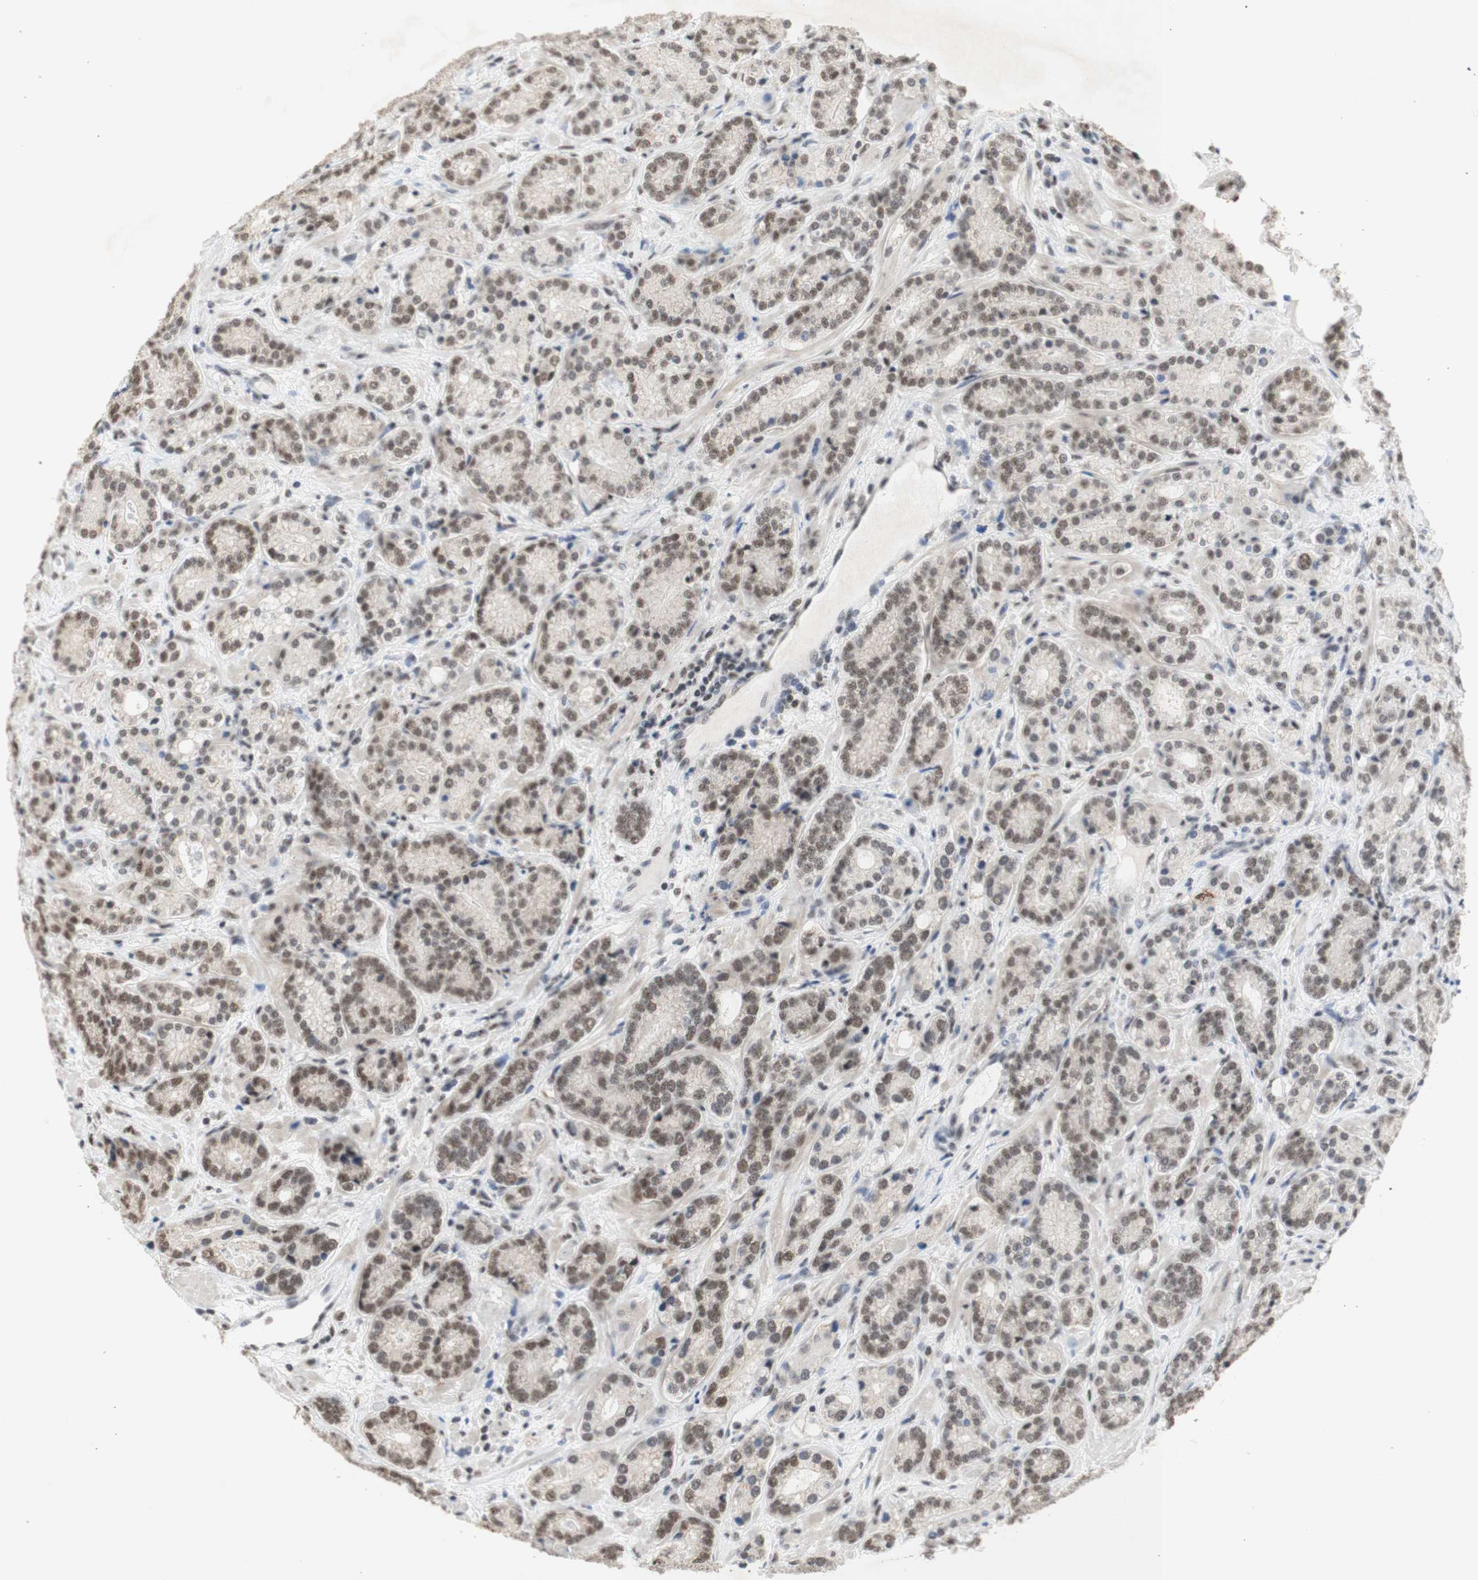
{"staining": {"intensity": "moderate", "quantity": ">75%", "location": "cytoplasmic/membranous"}, "tissue": "prostate cancer", "cell_type": "Tumor cells", "image_type": "cancer", "snomed": [{"axis": "morphology", "description": "Adenocarcinoma, High grade"}, {"axis": "topography", "description": "Prostate"}], "caption": "Immunohistochemical staining of prostate cancer (adenocarcinoma (high-grade)) exhibits medium levels of moderate cytoplasmic/membranous protein staining in about >75% of tumor cells.", "gene": "SNRPB", "patient": {"sex": "male", "age": 61}}